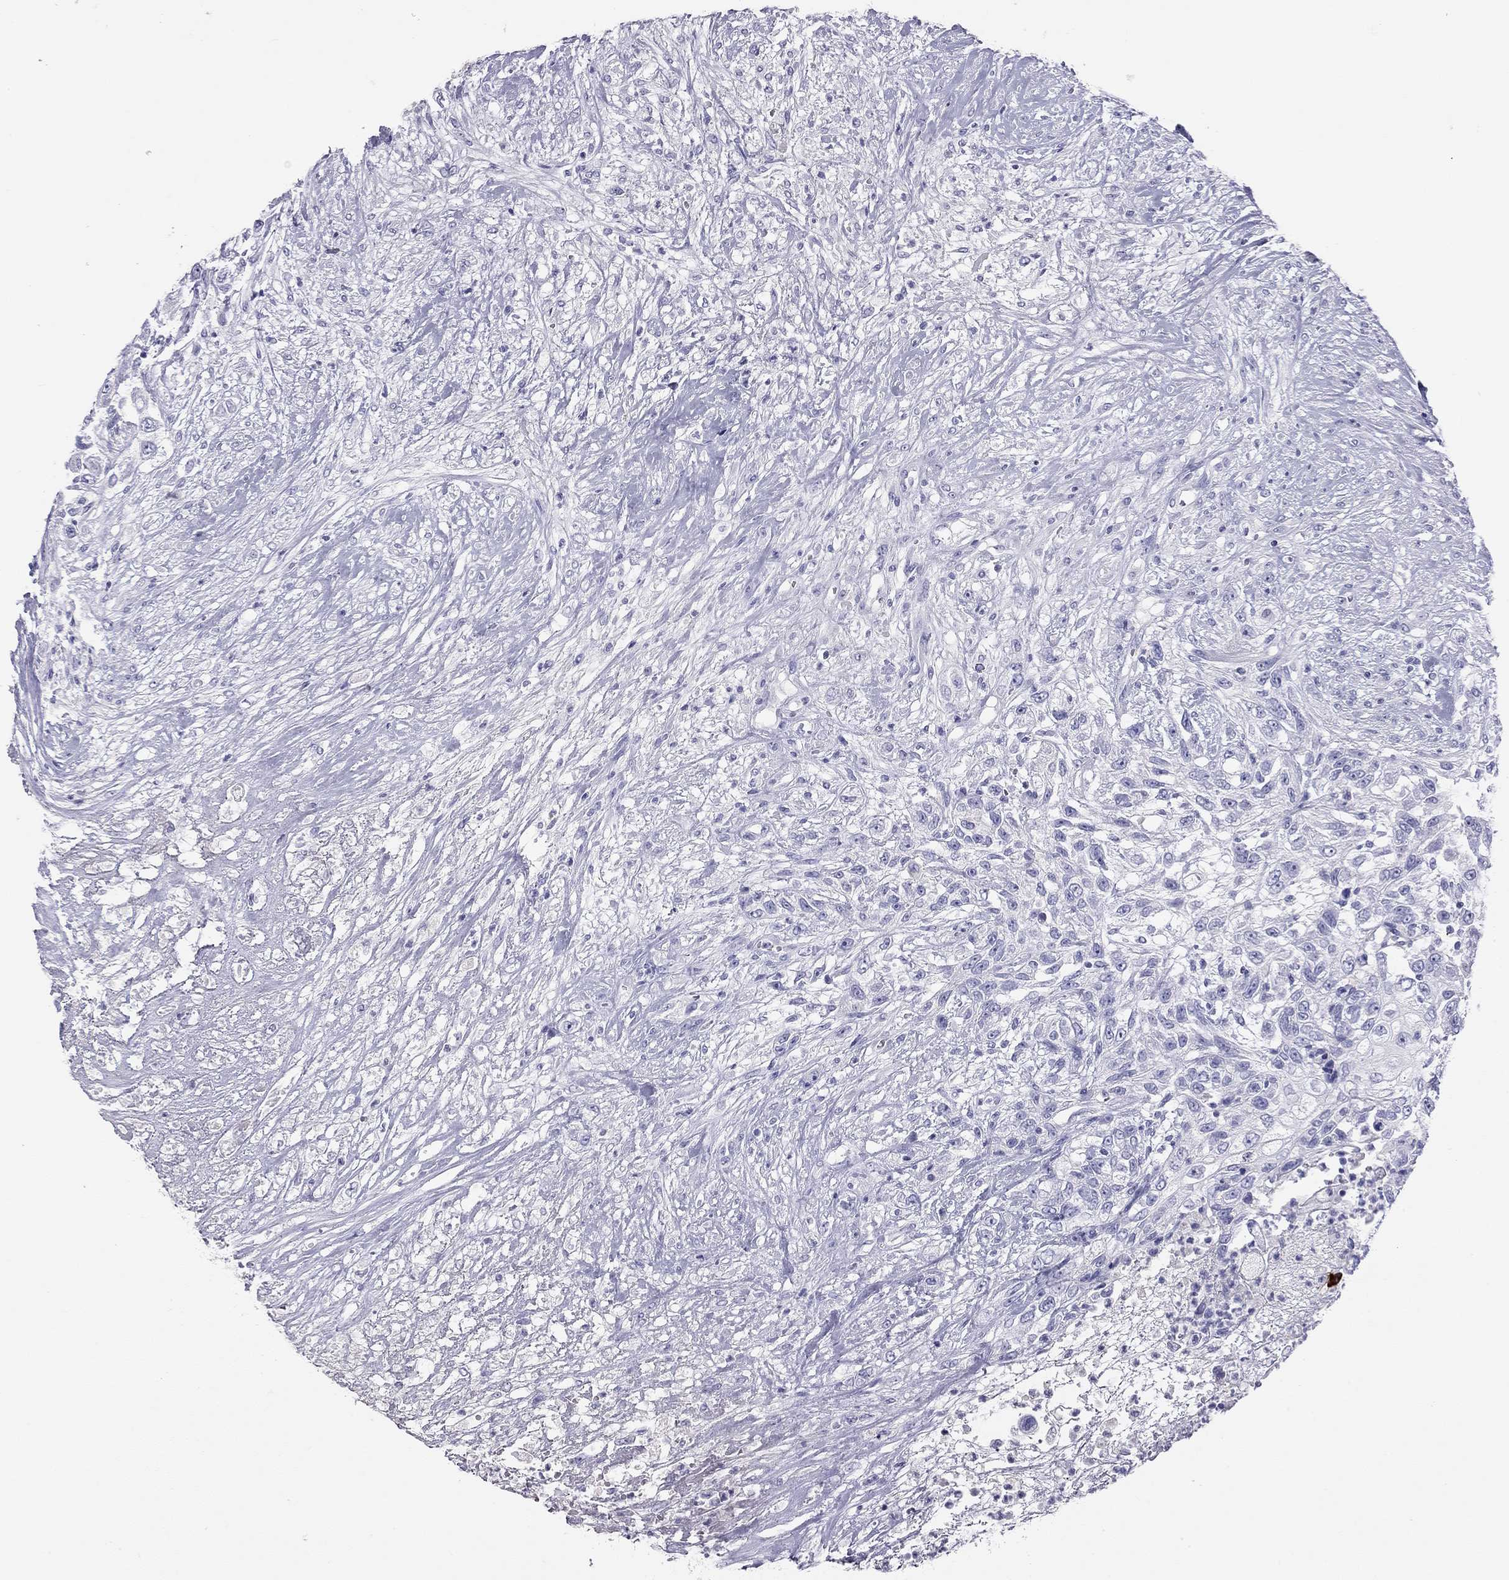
{"staining": {"intensity": "negative", "quantity": "none", "location": "none"}, "tissue": "urothelial cancer", "cell_type": "Tumor cells", "image_type": "cancer", "snomed": [{"axis": "morphology", "description": "Urothelial carcinoma, High grade"}, {"axis": "topography", "description": "Urinary bladder"}], "caption": "Immunohistochemistry photomicrograph of neoplastic tissue: human urothelial carcinoma (high-grade) stained with DAB exhibits no significant protein staining in tumor cells. (DAB IHC visualized using brightfield microscopy, high magnification).", "gene": "KLRG1", "patient": {"sex": "female", "age": 56}}